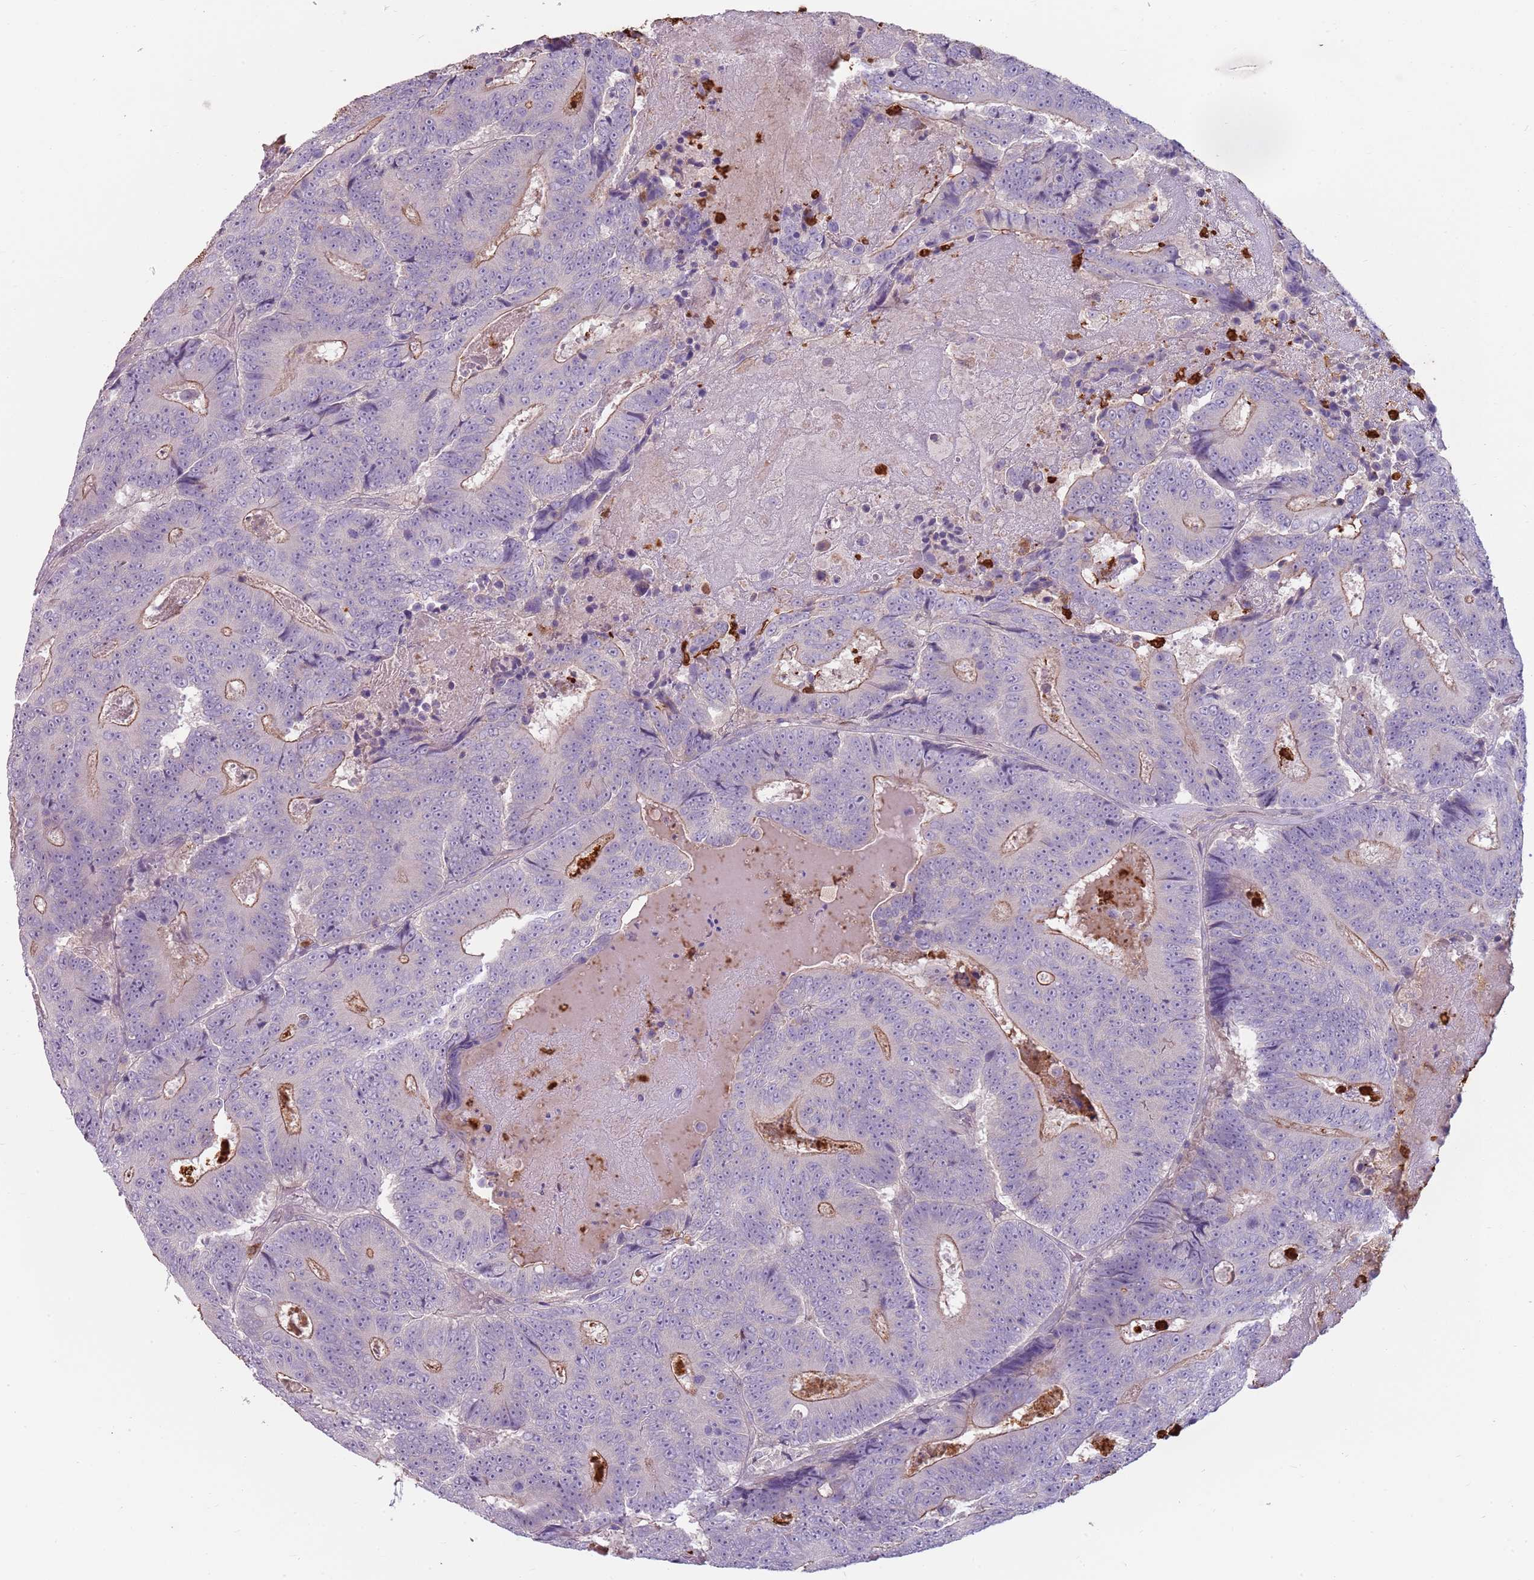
{"staining": {"intensity": "weak", "quantity": "<25%", "location": "cytoplasmic/membranous"}, "tissue": "colorectal cancer", "cell_type": "Tumor cells", "image_type": "cancer", "snomed": [{"axis": "morphology", "description": "Adenocarcinoma, NOS"}, {"axis": "topography", "description": "Colon"}], "caption": "An immunohistochemistry (IHC) image of colorectal cancer (adenocarcinoma) is shown. There is no staining in tumor cells of colorectal cancer (adenocarcinoma).", "gene": "SPAG4", "patient": {"sex": "male", "age": 83}}